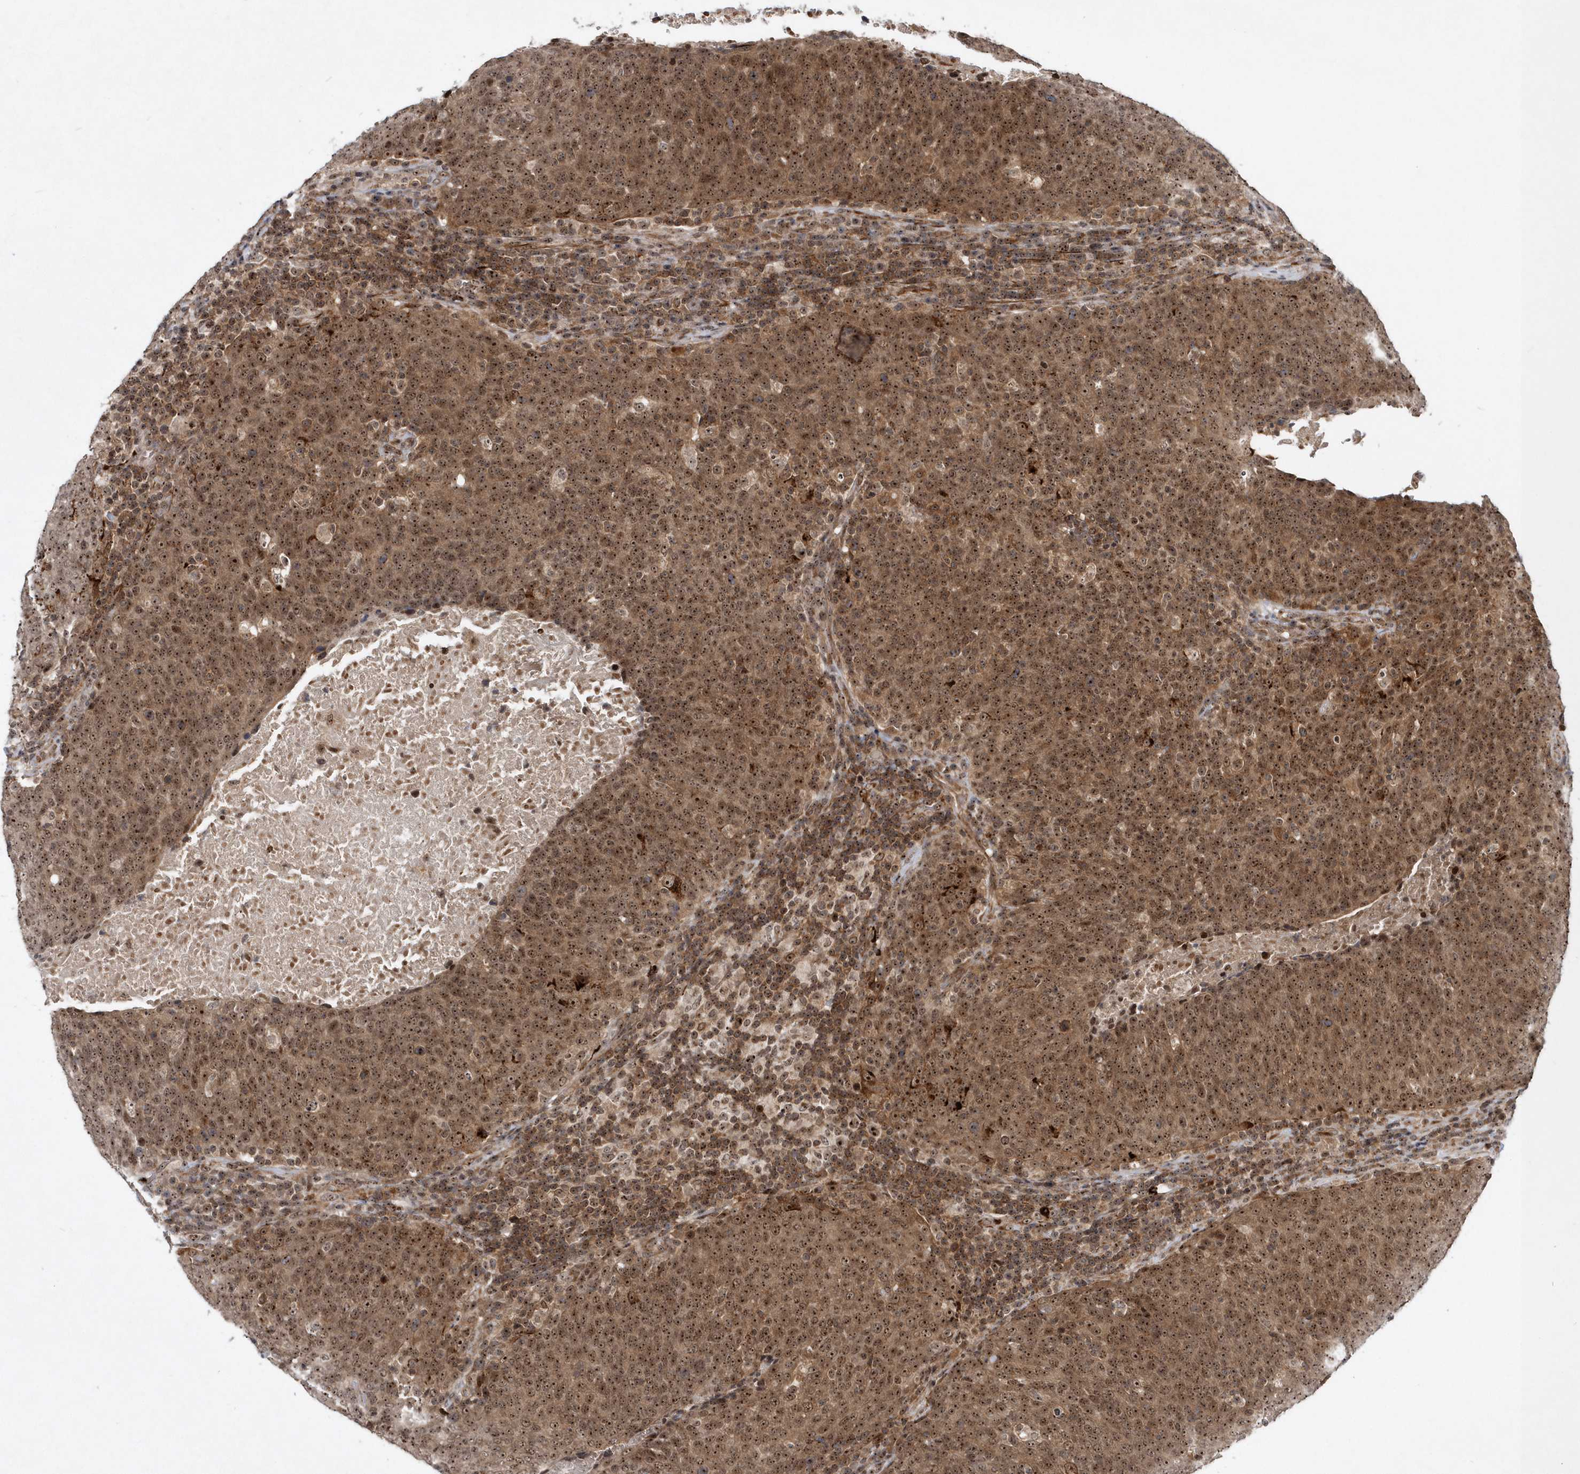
{"staining": {"intensity": "strong", "quantity": ">75%", "location": "cytoplasmic/membranous,nuclear"}, "tissue": "head and neck cancer", "cell_type": "Tumor cells", "image_type": "cancer", "snomed": [{"axis": "morphology", "description": "Squamous cell carcinoma, NOS"}, {"axis": "morphology", "description": "Squamous cell carcinoma, metastatic, NOS"}, {"axis": "topography", "description": "Lymph node"}, {"axis": "topography", "description": "Head-Neck"}], "caption": "This histopathology image displays head and neck cancer (squamous cell carcinoma) stained with immunohistochemistry to label a protein in brown. The cytoplasmic/membranous and nuclear of tumor cells show strong positivity for the protein. Nuclei are counter-stained blue.", "gene": "SOWAHB", "patient": {"sex": "male", "age": 62}}